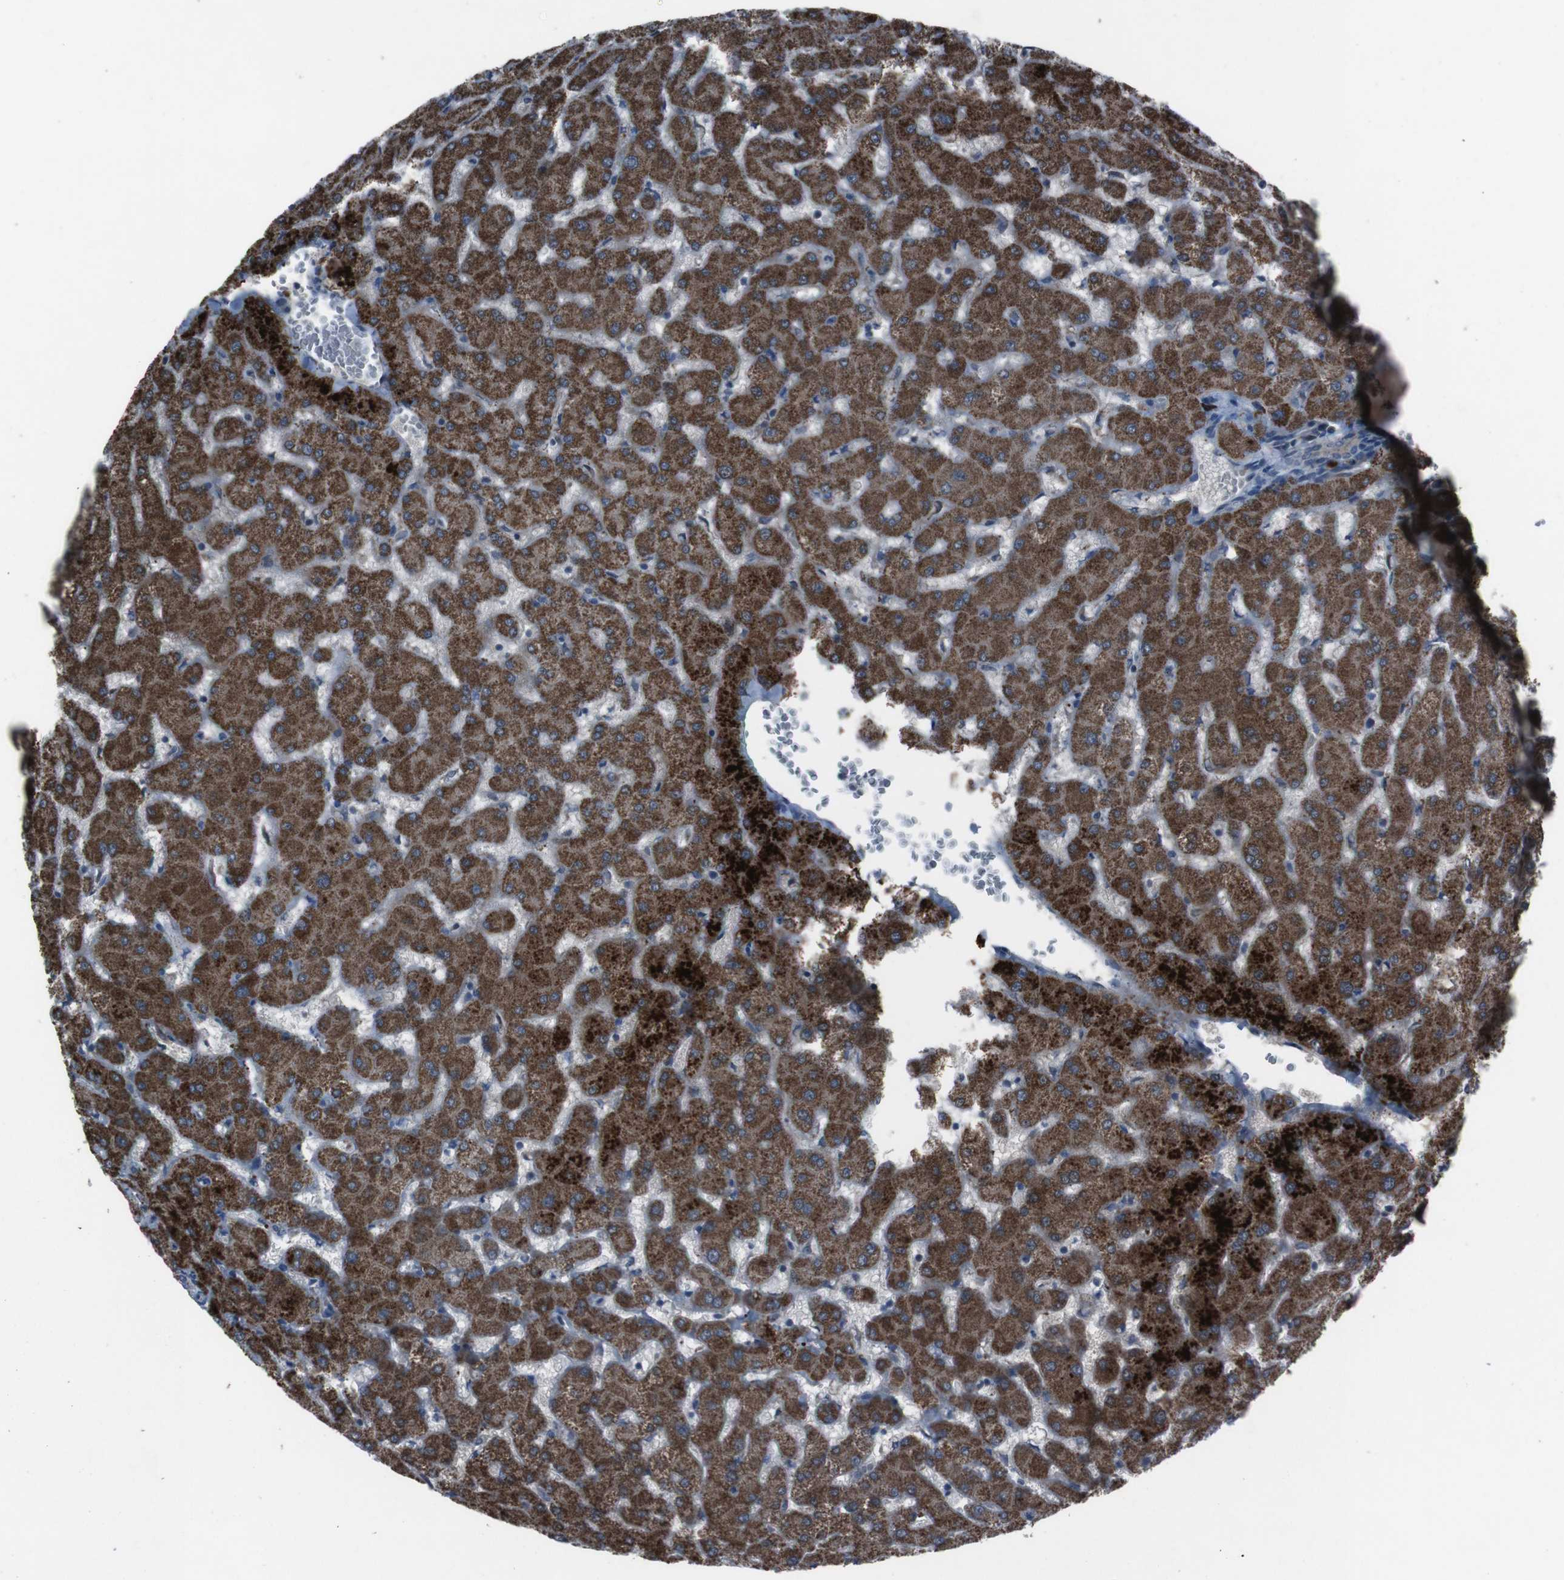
{"staining": {"intensity": "weak", "quantity": "25%-75%", "location": "cytoplasmic/membranous"}, "tissue": "liver", "cell_type": "Cholangiocytes", "image_type": "normal", "snomed": [{"axis": "morphology", "description": "Normal tissue, NOS"}, {"axis": "topography", "description": "Liver"}], "caption": "DAB (3,3'-diaminobenzidine) immunohistochemical staining of unremarkable liver exhibits weak cytoplasmic/membranous protein expression in approximately 25%-75% of cholangiocytes. (DAB (3,3'-diaminobenzidine) IHC with brightfield microscopy, high magnification).", "gene": "EFNA5", "patient": {"sex": "female", "age": 63}}